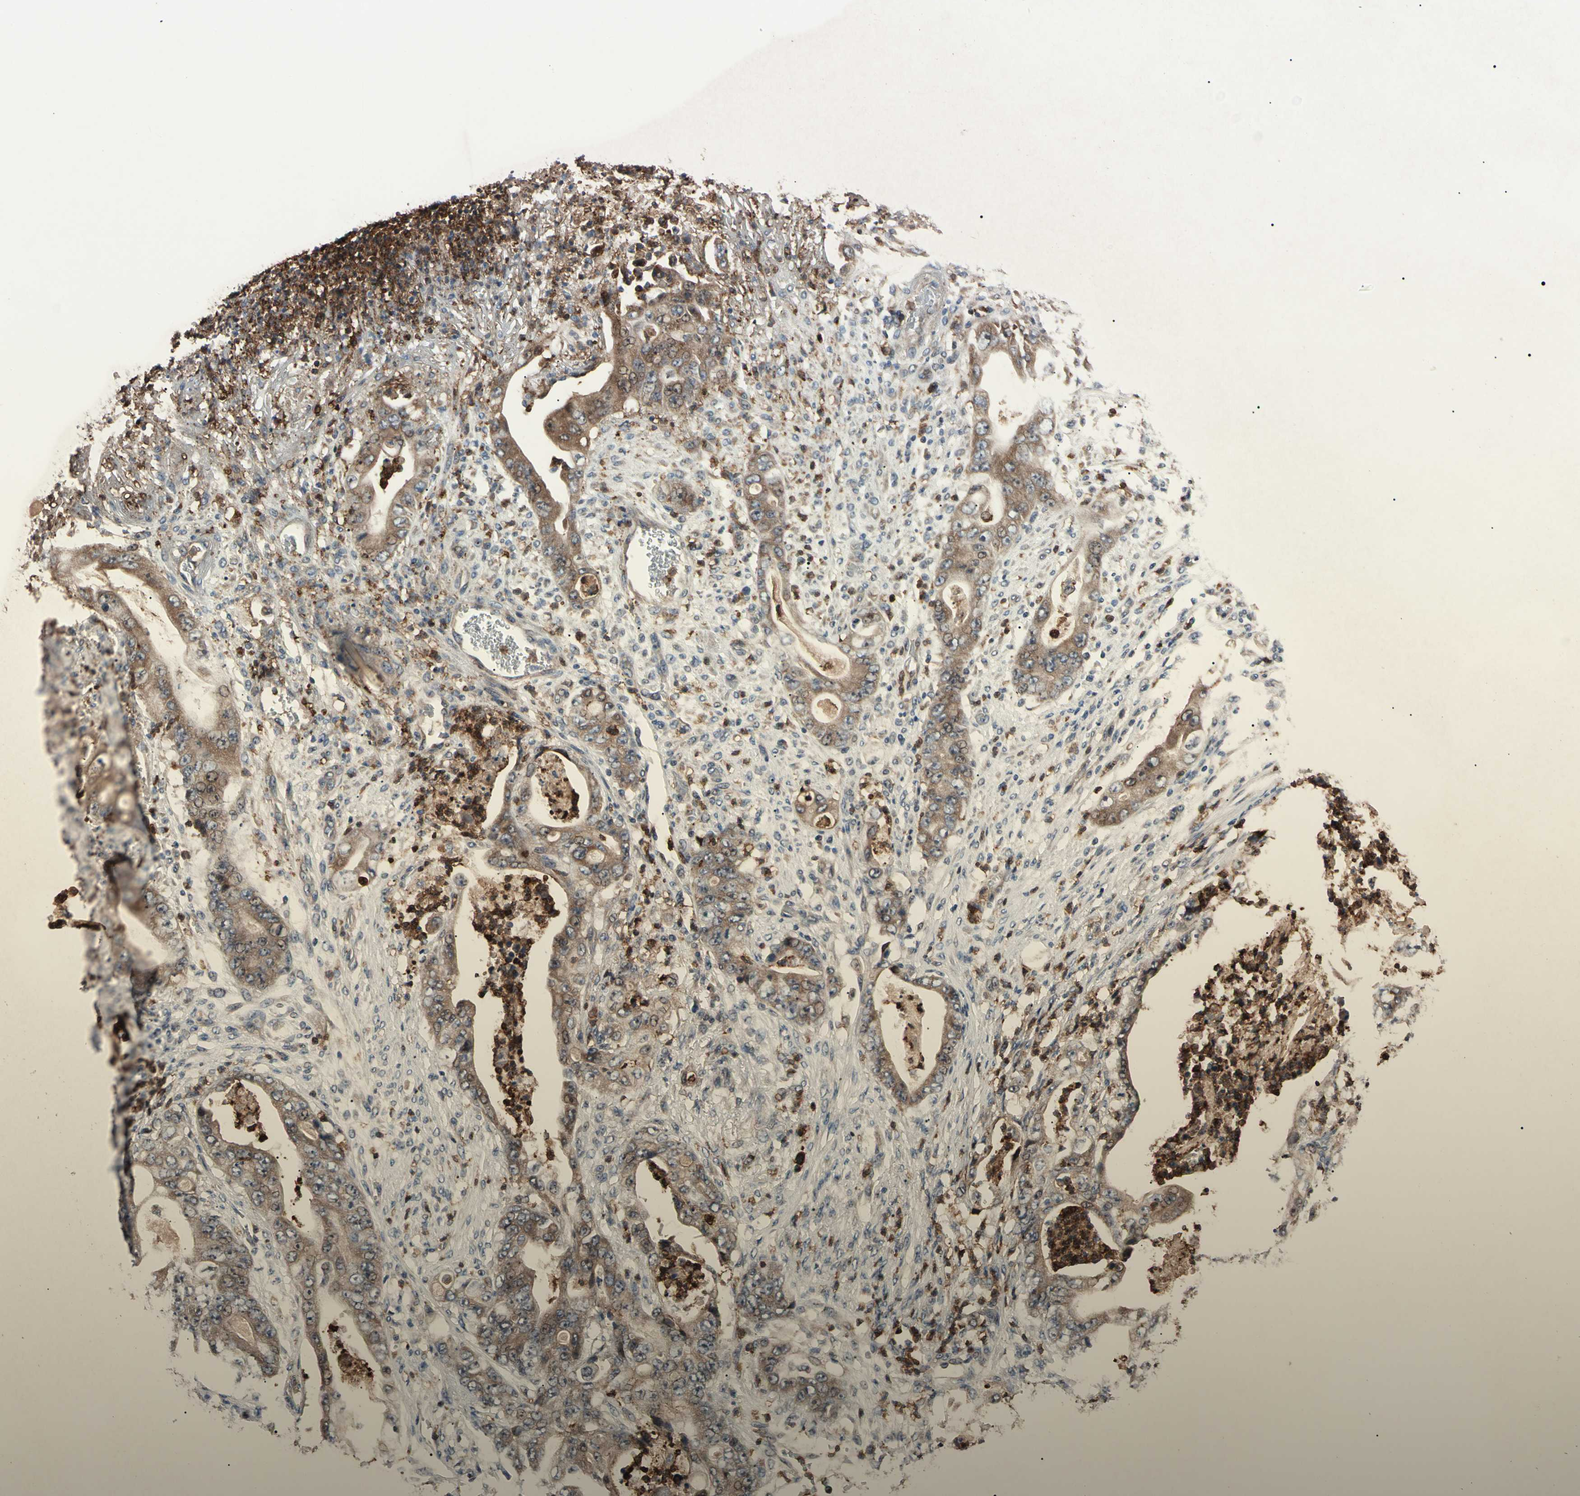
{"staining": {"intensity": "moderate", "quantity": ">75%", "location": "cytoplasmic/membranous"}, "tissue": "stomach cancer", "cell_type": "Tumor cells", "image_type": "cancer", "snomed": [{"axis": "morphology", "description": "Adenocarcinoma, NOS"}, {"axis": "topography", "description": "Stomach"}], "caption": "Moderate cytoplasmic/membranous staining for a protein is identified in approximately >75% of tumor cells of stomach cancer (adenocarcinoma) using IHC.", "gene": "TRAF5", "patient": {"sex": "female", "age": 73}}